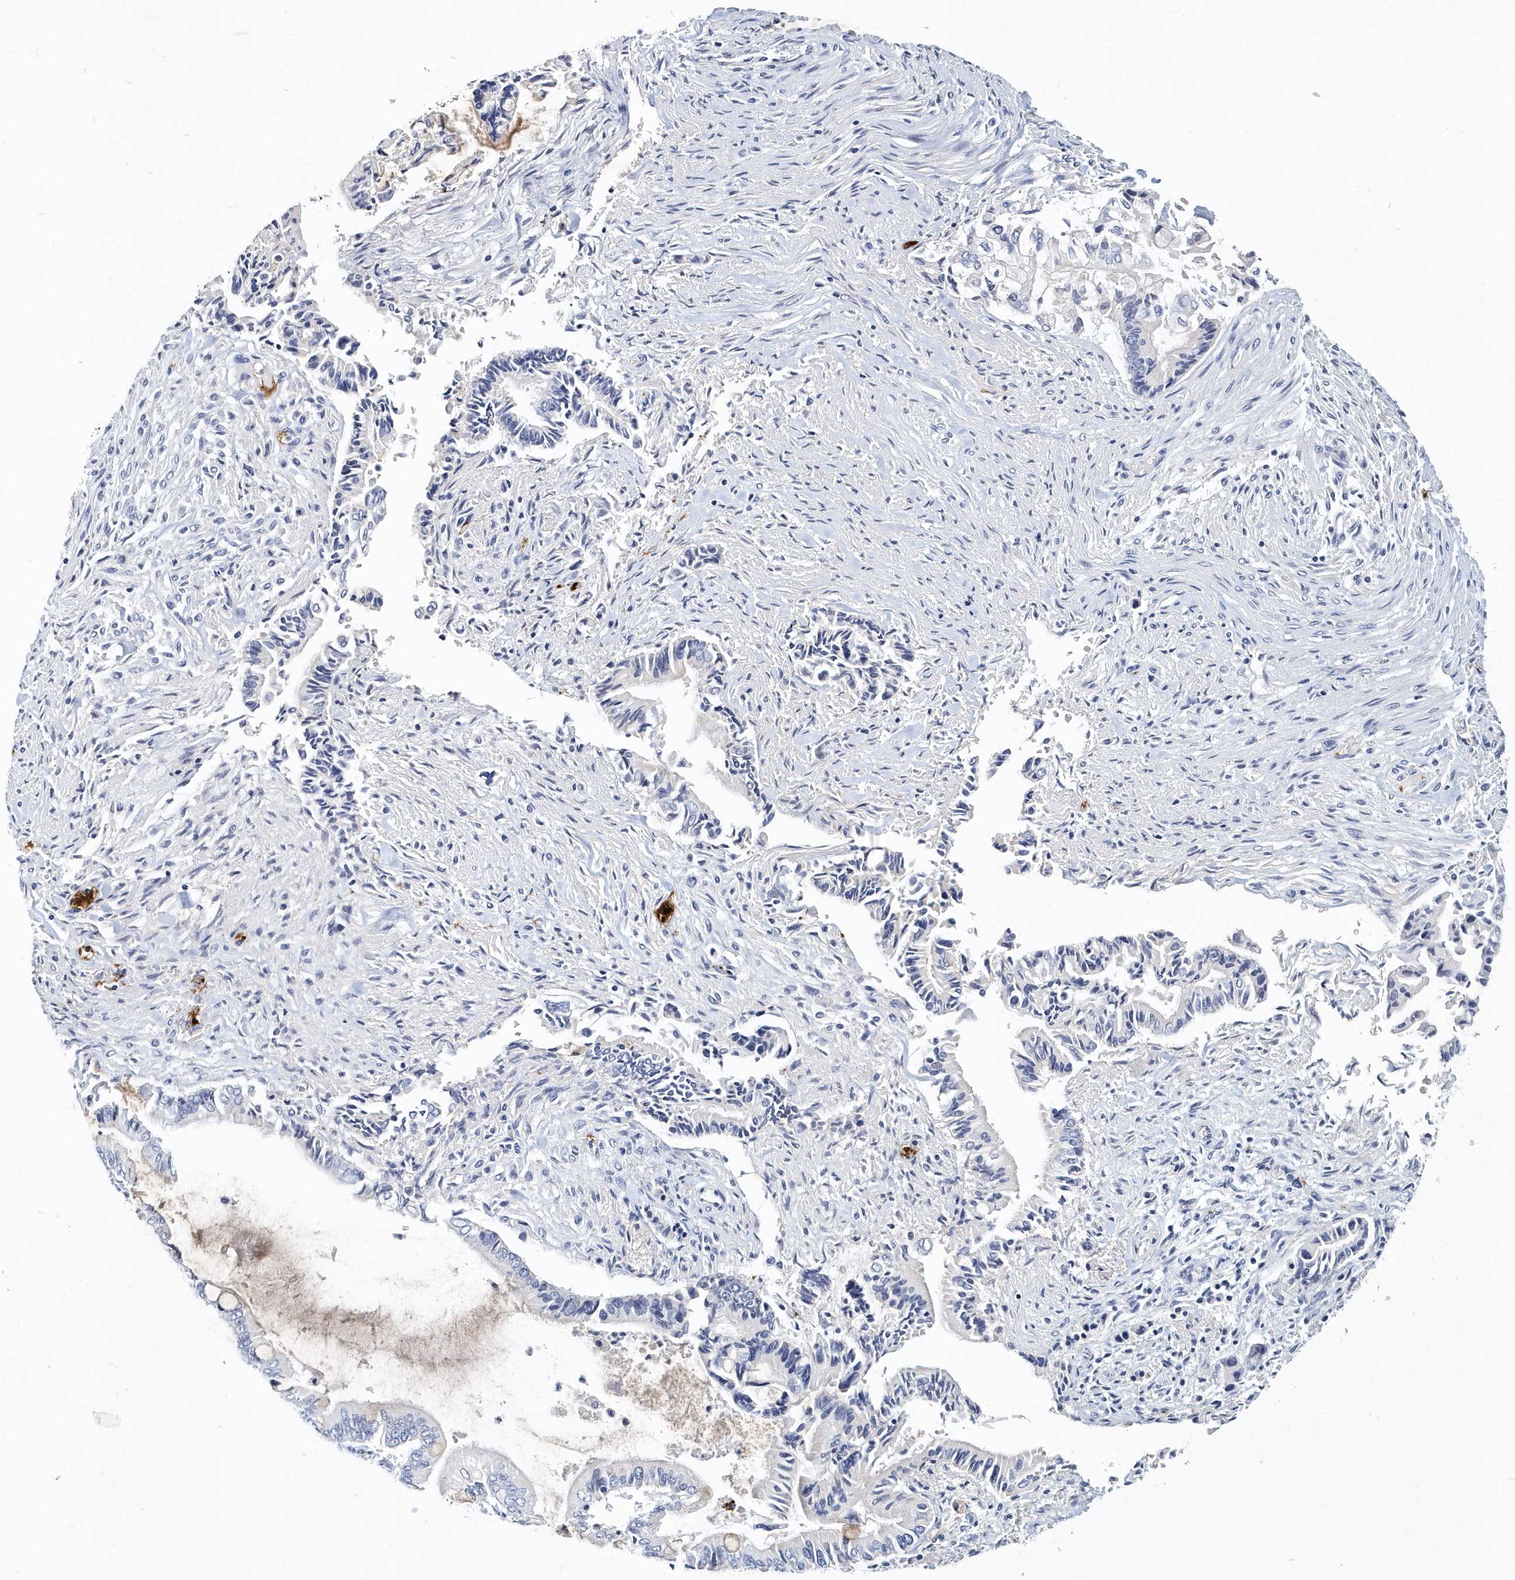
{"staining": {"intensity": "negative", "quantity": "none", "location": "none"}, "tissue": "pancreatic cancer", "cell_type": "Tumor cells", "image_type": "cancer", "snomed": [{"axis": "morphology", "description": "Adenocarcinoma, NOS"}, {"axis": "topography", "description": "Pancreas"}], "caption": "Tumor cells show no significant positivity in pancreatic cancer. Brightfield microscopy of immunohistochemistry (IHC) stained with DAB (brown) and hematoxylin (blue), captured at high magnification.", "gene": "ITGA2B", "patient": {"sex": "male", "age": 68}}